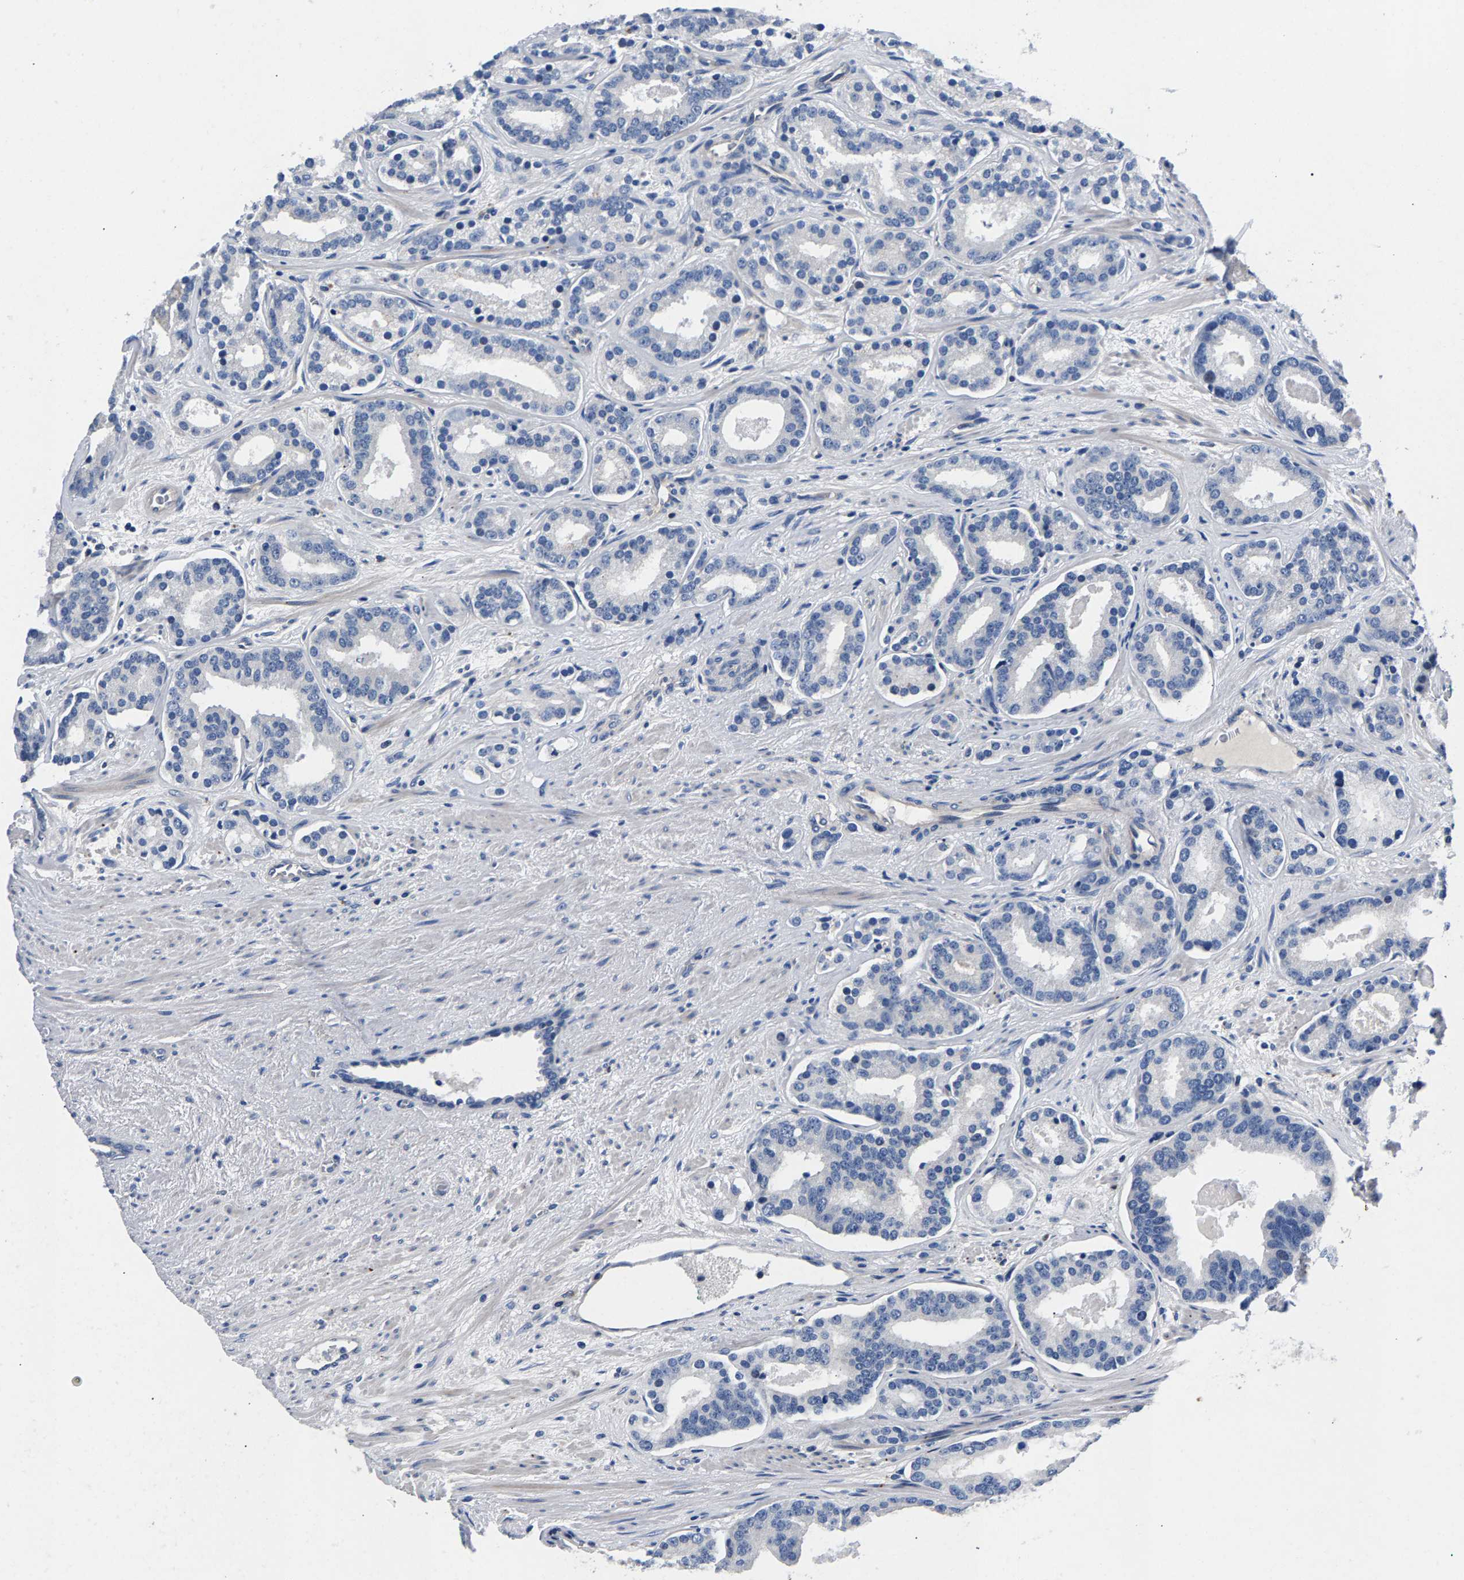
{"staining": {"intensity": "negative", "quantity": "none", "location": "none"}, "tissue": "prostate cancer", "cell_type": "Tumor cells", "image_type": "cancer", "snomed": [{"axis": "morphology", "description": "Adenocarcinoma, Low grade"}, {"axis": "topography", "description": "Prostate"}], "caption": "Immunohistochemical staining of adenocarcinoma (low-grade) (prostate) displays no significant positivity in tumor cells. (Brightfield microscopy of DAB IHC at high magnification).", "gene": "P2RY4", "patient": {"sex": "male", "age": 63}}